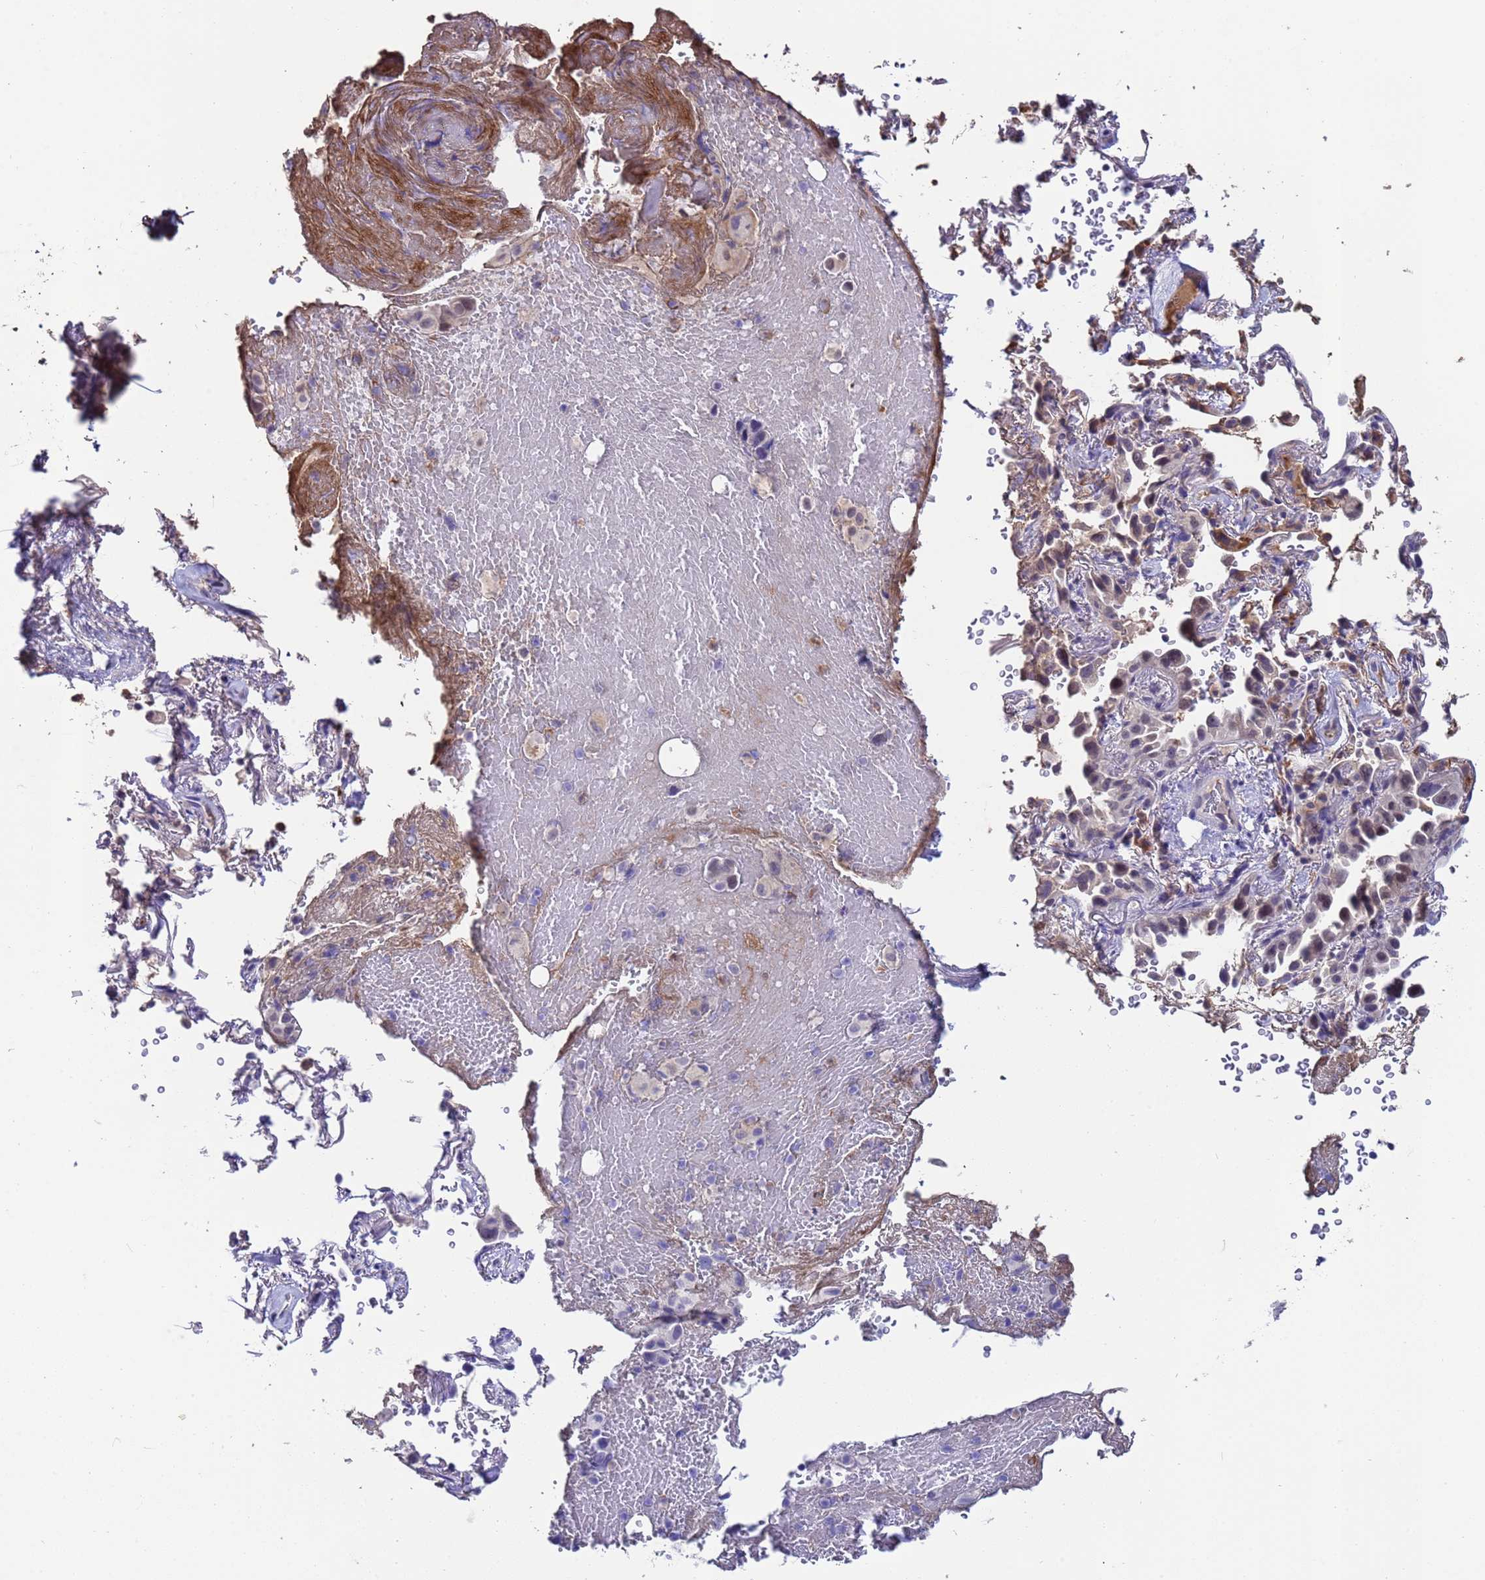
{"staining": {"intensity": "moderate", "quantity": "<25%", "location": "nuclear"}, "tissue": "lung cancer", "cell_type": "Tumor cells", "image_type": "cancer", "snomed": [{"axis": "morphology", "description": "Adenocarcinoma, NOS"}, {"axis": "topography", "description": "Lung"}], "caption": "Immunohistochemistry (IHC) image of neoplastic tissue: human adenocarcinoma (lung) stained using immunohistochemistry (IHC) shows low levels of moderate protein expression localized specifically in the nuclear of tumor cells, appearing as a nuclear brown color.", "gene": "ZNF248", "patient": {"sex": "female", "age": 69}}